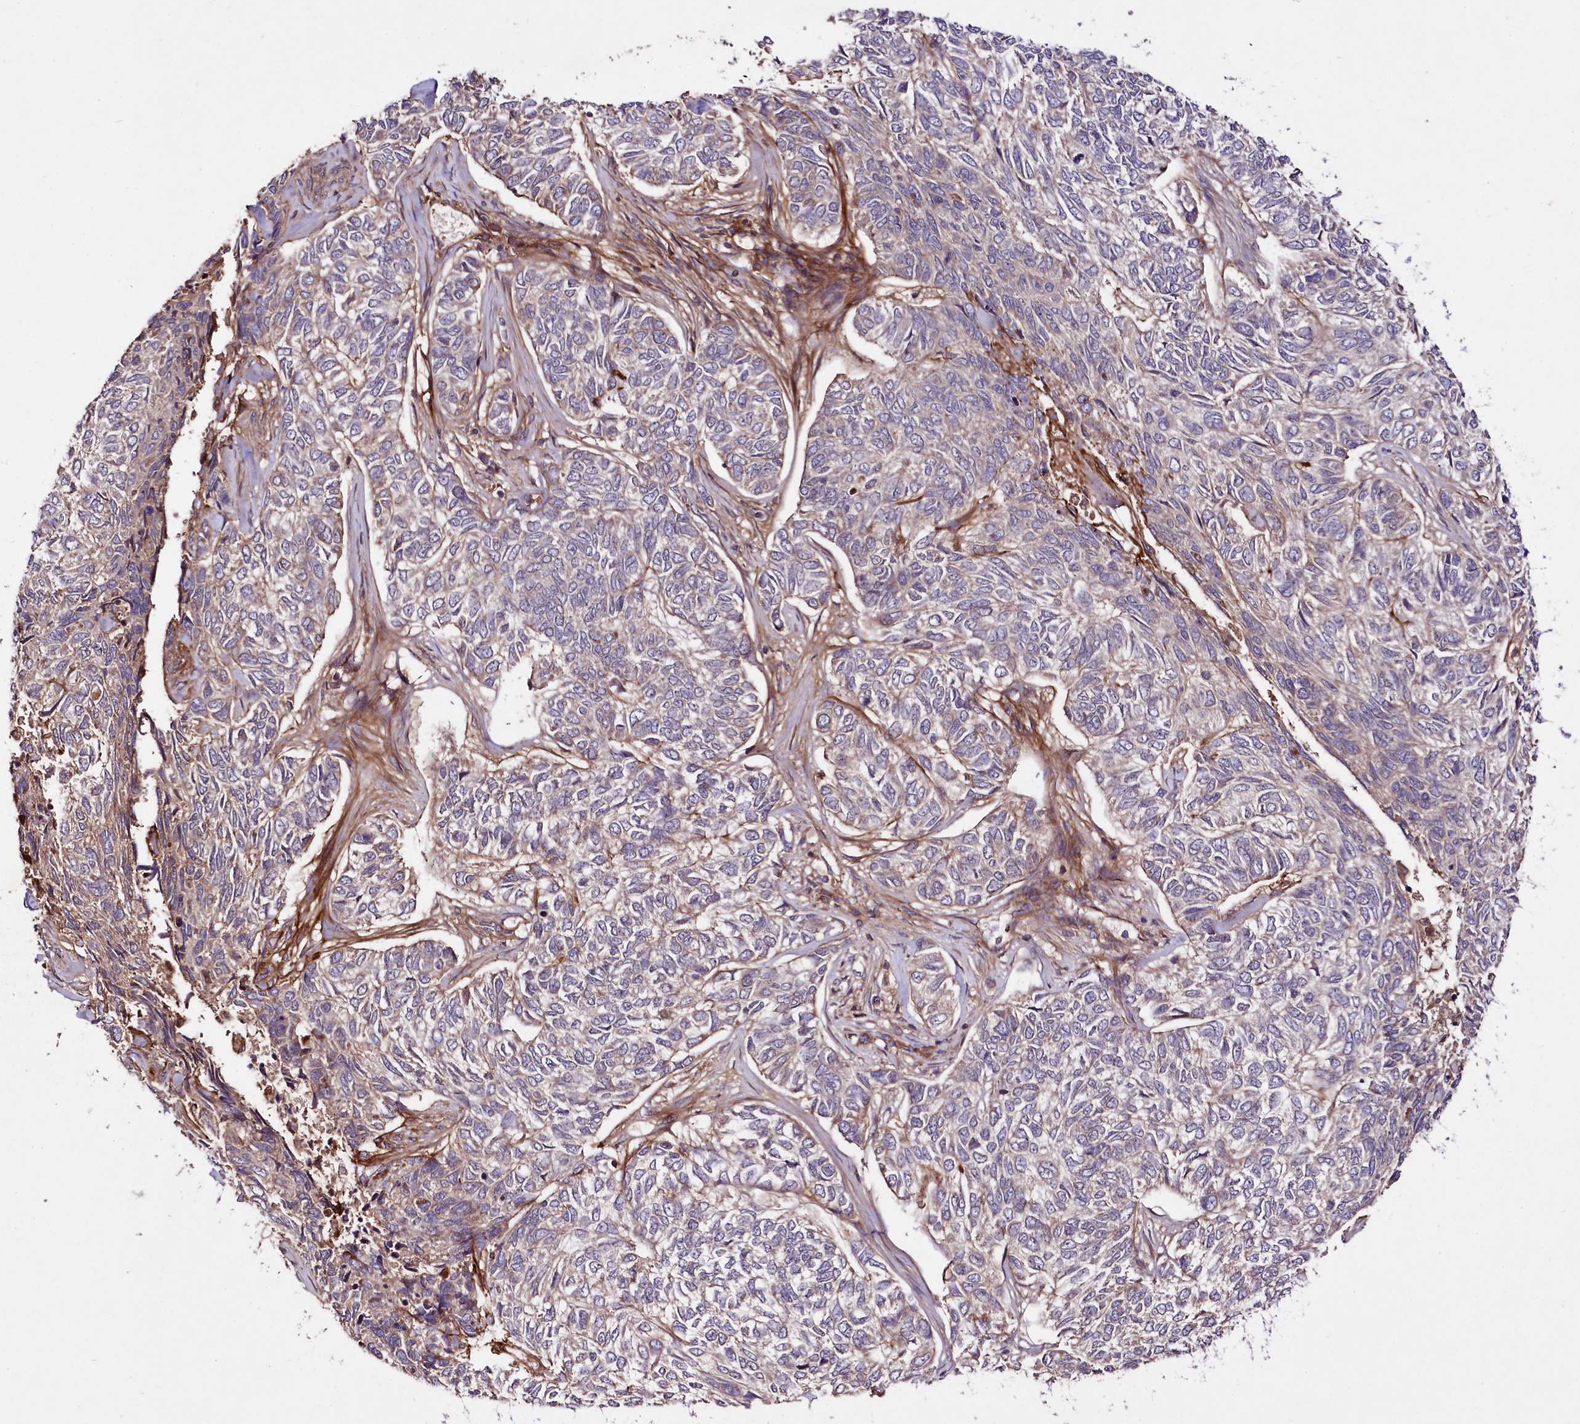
{"staining": {"intensity": "weak", "quantity": "25%-75%", "location": "cytoplasmic/membranous"}, "tissue": "skin cancer", "cell_type": "Tumor cells", "image_type": "cancer", "snomed": [{"axis": "morphology", "description": "Basal cell carcinoma"}, {"axis": "topography", "description": "Skin"}], "caption": "Skin basal cell carcinoma stained for a protein (brown) demonstrates weak cytoplasmic/membranous positive staining in approximately 25%-75% of tumor cells.", "gene": "TNPO3", "patient": {"sex": "female", "age": 65}}